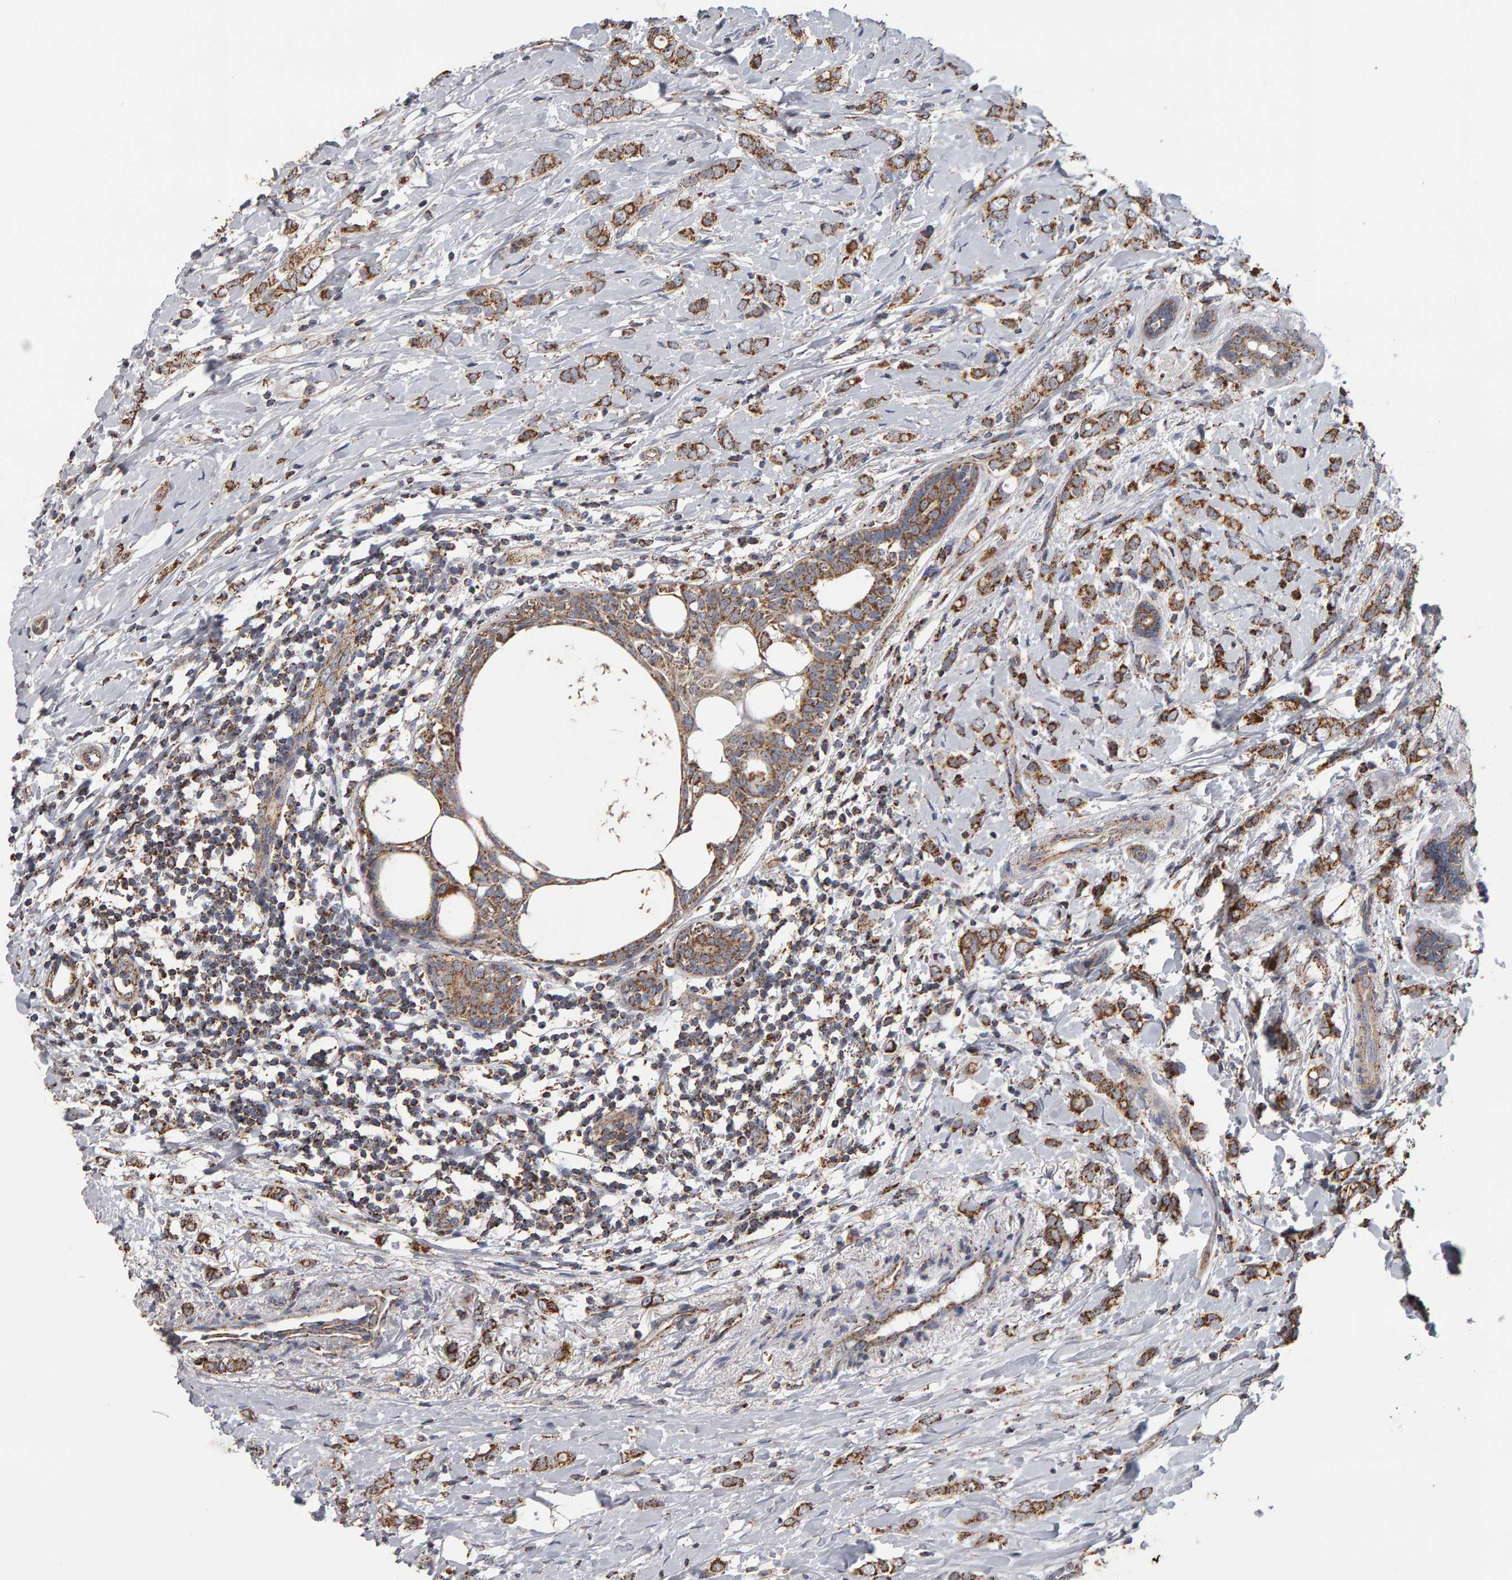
{"staining": {"intensity": "moderate", "quantity": ">75%", "location": "cytoplasmic/membranous"}, "tissue": "breast cancer", "cell_type": "Tumor cells", "image_type": "cancer", "snomed": [{"axis": "morphology", "description": "Normal tissue, NOS"}, {"axis": "morphology", "description": "Lobular carcinoma"}, {"axis": "topography", "description": "Breast"}], "caption": "This is an image of immunohistochemistry staining of breast cancer, which shows moderate positivity in the cytoplasmic/membranous of tumor cells.", "gene": "TOM1L1", "patient": {"sex": "female", "age": 47}}